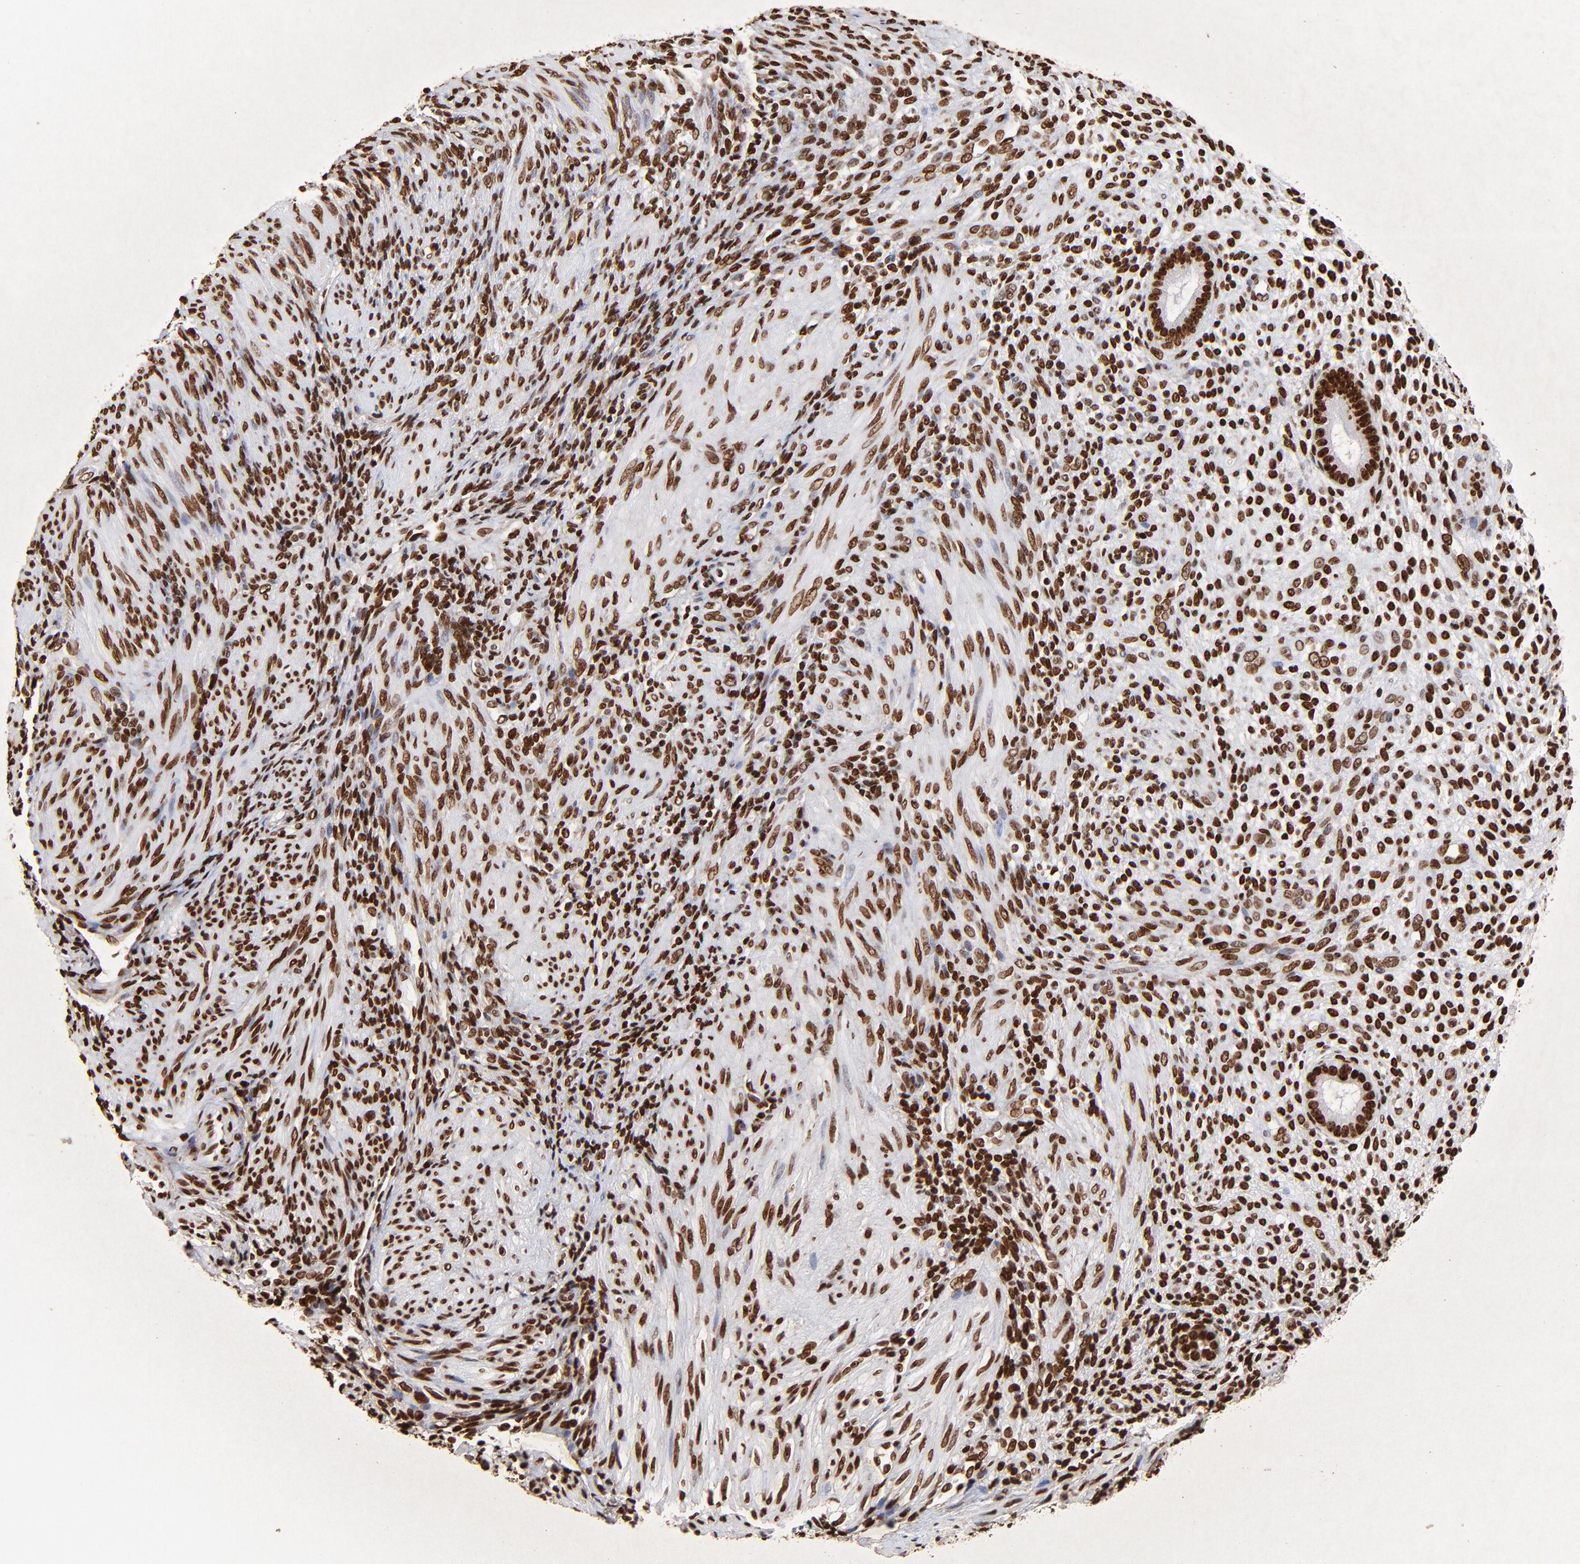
{"staining": {"intensity": "strong", "quantity": ">75%", "location": "nuclear"}, "tissue": "endometrium", "cell_type": "Cells in endometrial stroma", "image_type": "normal", "snomed": [{"axis": "morphology", "description": "Normal tissue, NOS"}, {"axis": "topography", "description": "Endometrium"}], "caption": "DAB immunohistochemical staining of benign human endometrium shows strong nuclear protein expression in approximately >75% of cells in endometrial stroma.", "gene": "FBH1", "patient": {"sex": "female", "age": 72}}